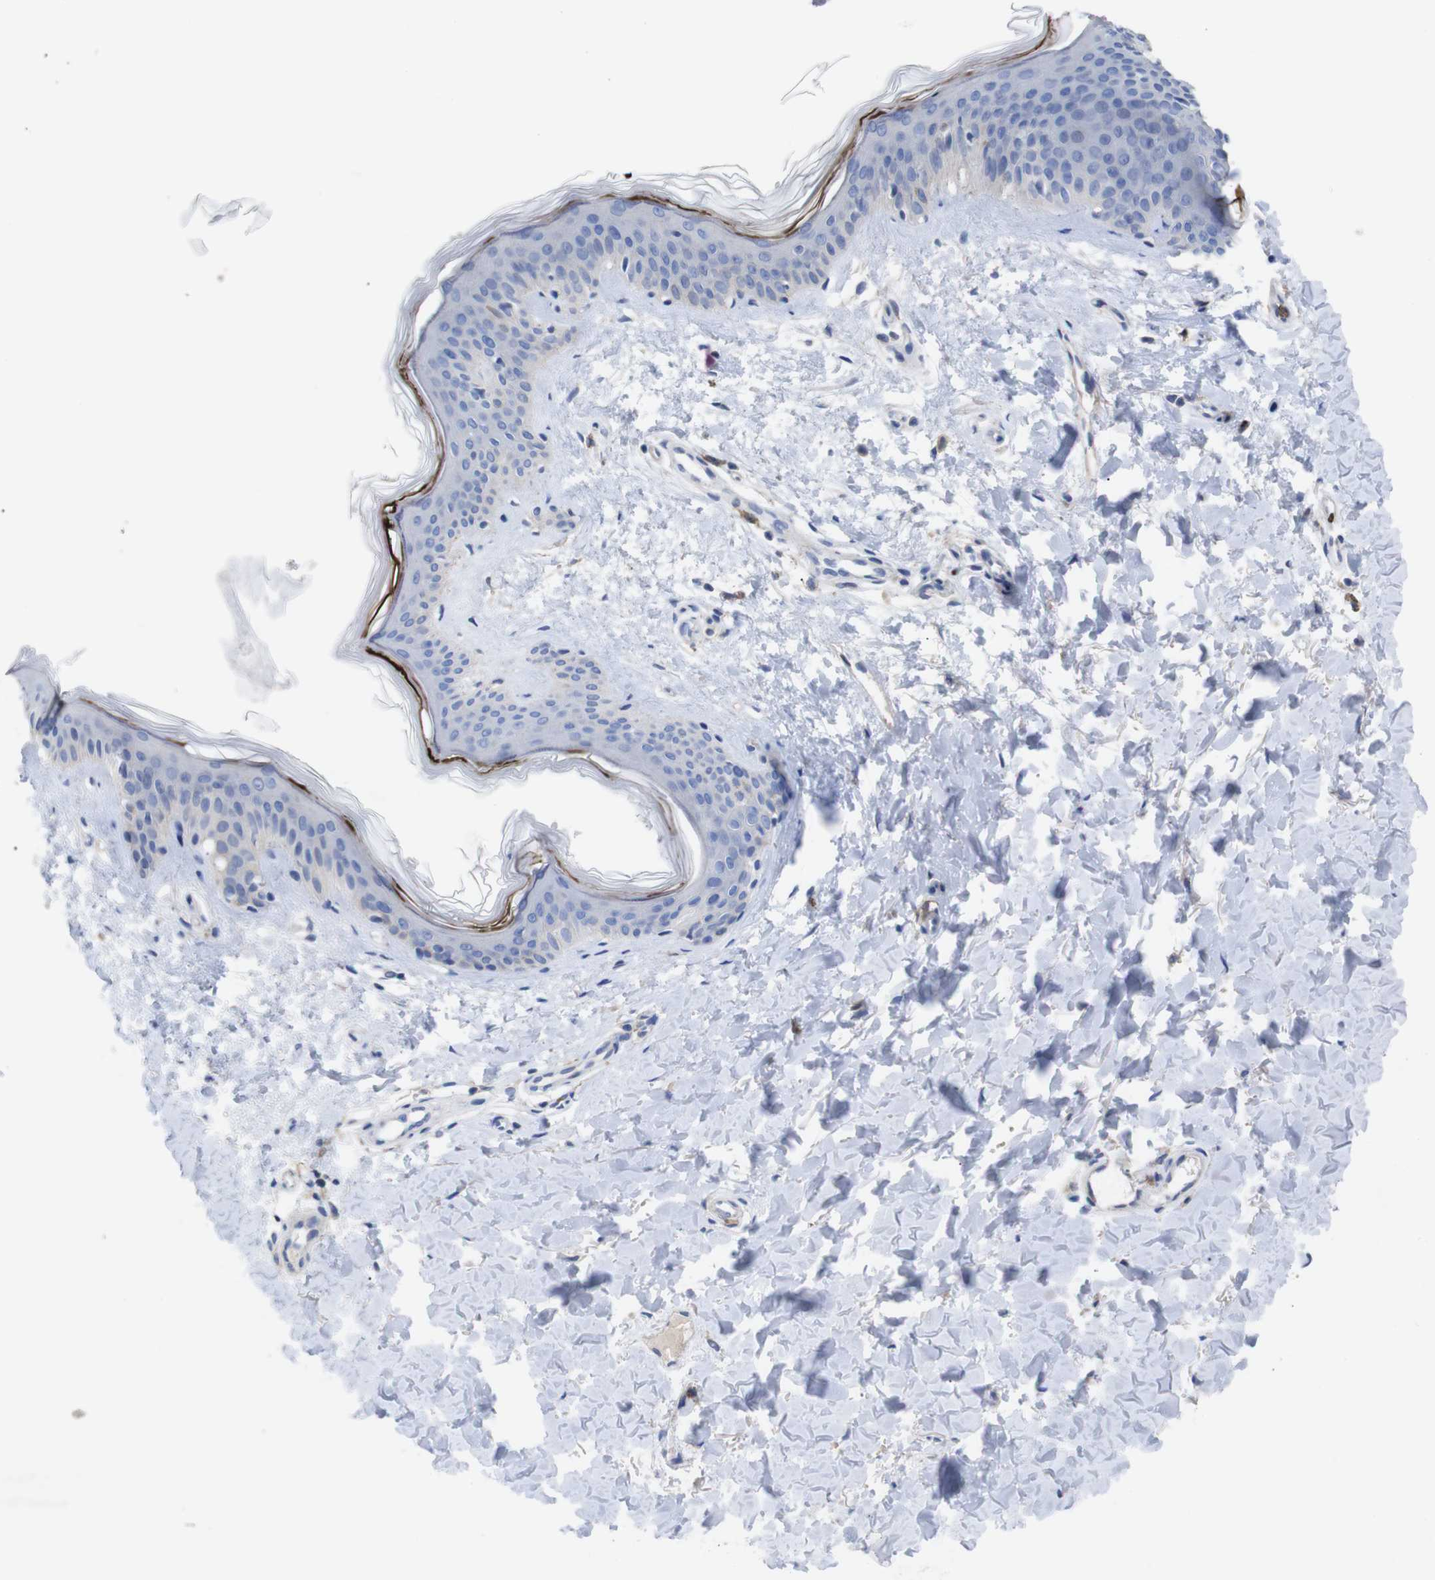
{"staining": {"intensity": "negative", "quantity": "none", "location": "none"}, "tissue": "skin", "cell_type": "Fibroblasts", "image_type": "normal", "snomed": [{"axis": "morphology", "description": "Normal tissue, NOS"}, {"axis": "topography", "description": "Skin"}], "caption": "This is an immunohistochemistry histopathology image of normal skin. There is no positivity in fibroblasts.", "gene": "C5AR1", "patient": {"sex": "female", "age": 41}}